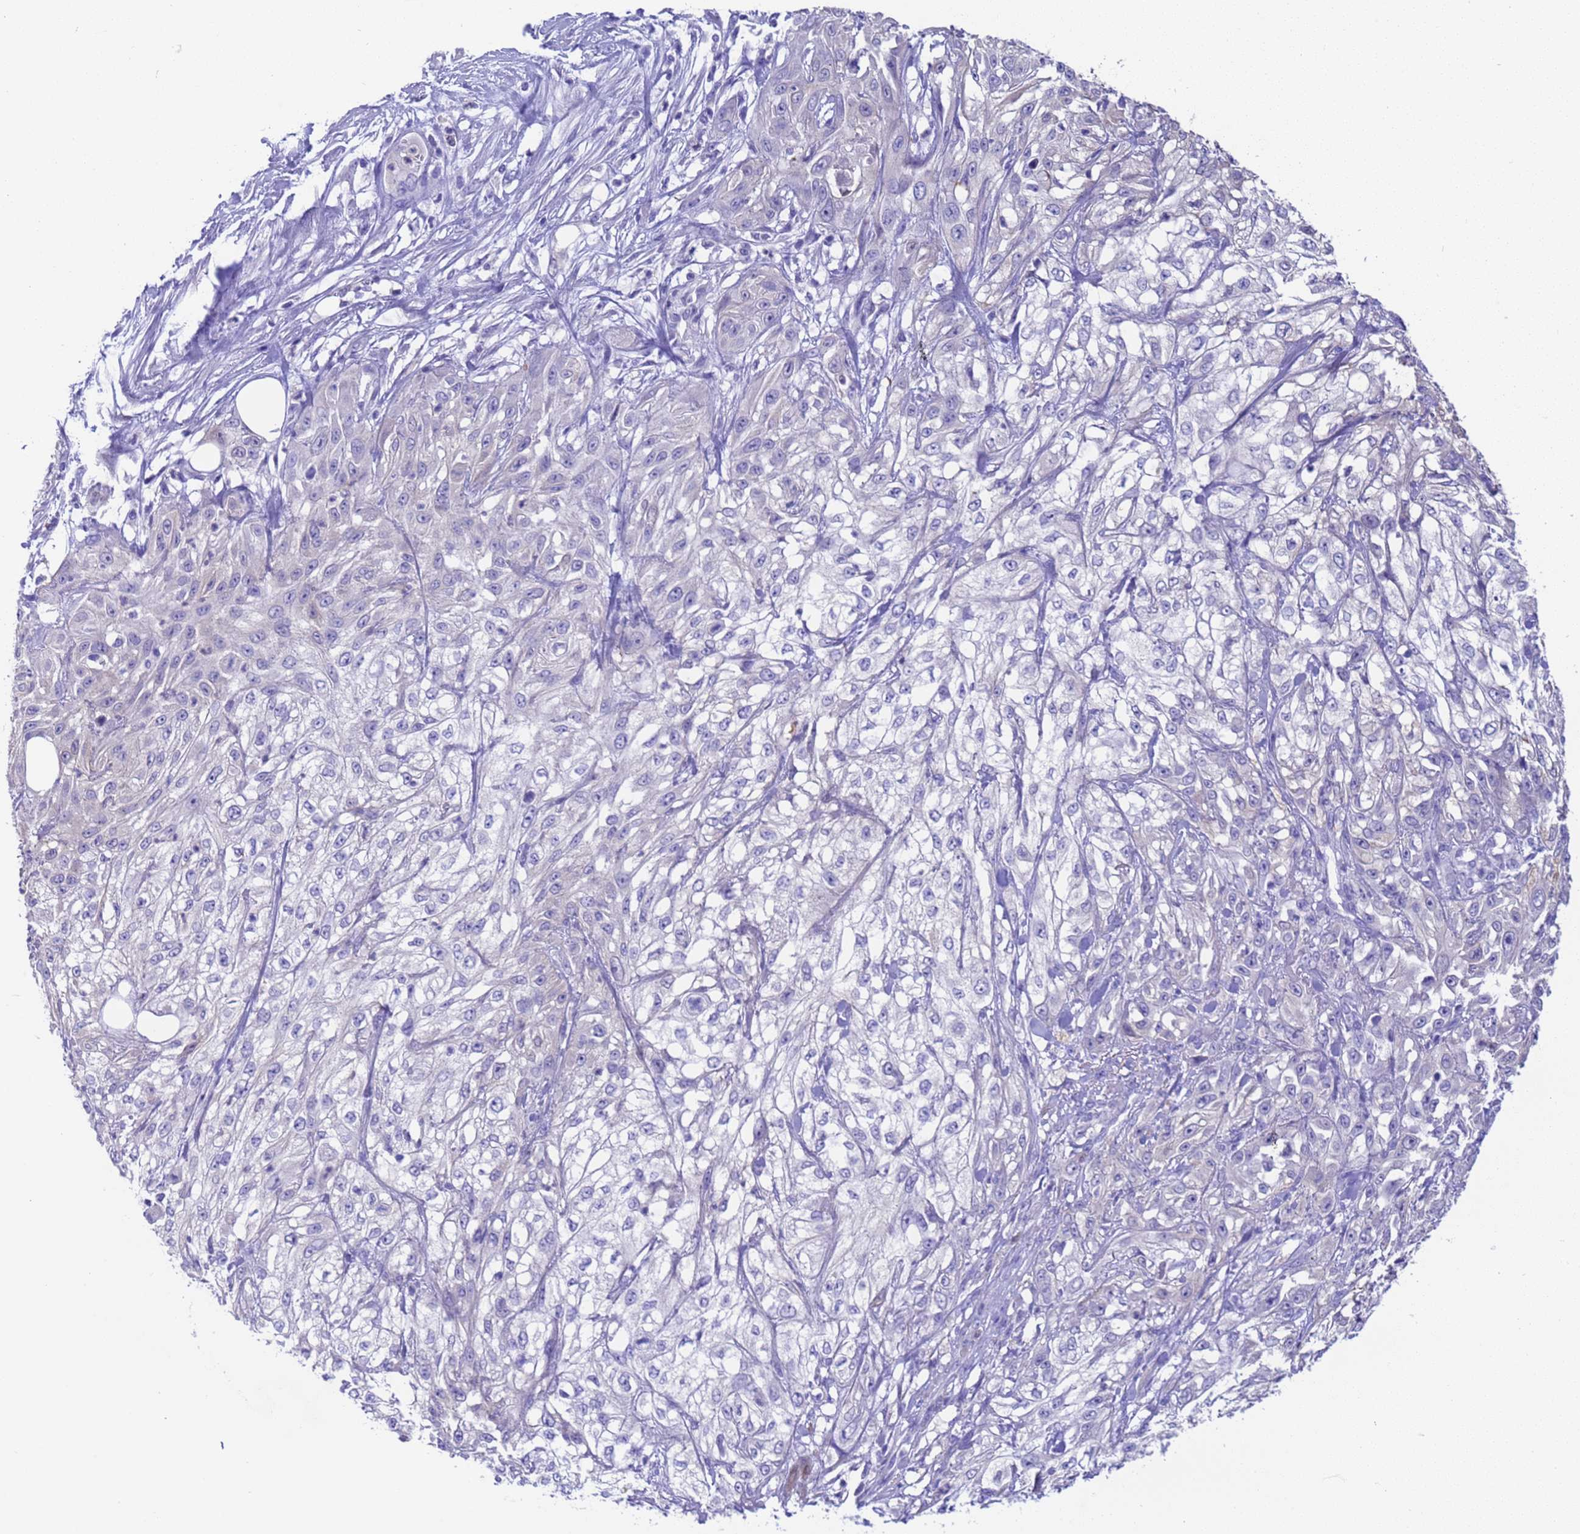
{"staining": {"intensity": "negative", "quantity": "none", "location": "none"}, "tissue": "skin cancer", "cell_type": "Tumor cells", "image_type": "cancer", "snomed": [{"axis": "morphology", "description": "Squamous cell carcinoma, NOS"}, {"axis": "morphology", "description": "Squamous cell carcinoma, metastatic, NOS"}, {"axis": "topography", "description": "Skin"}, {"axis": "topography", "description": "Lymph node"}], "caption": "IHC of human skin cancer reveals no expression in tumor cells.", "gene": "USP38", "patient": {"sex": "male", "age": 75}}